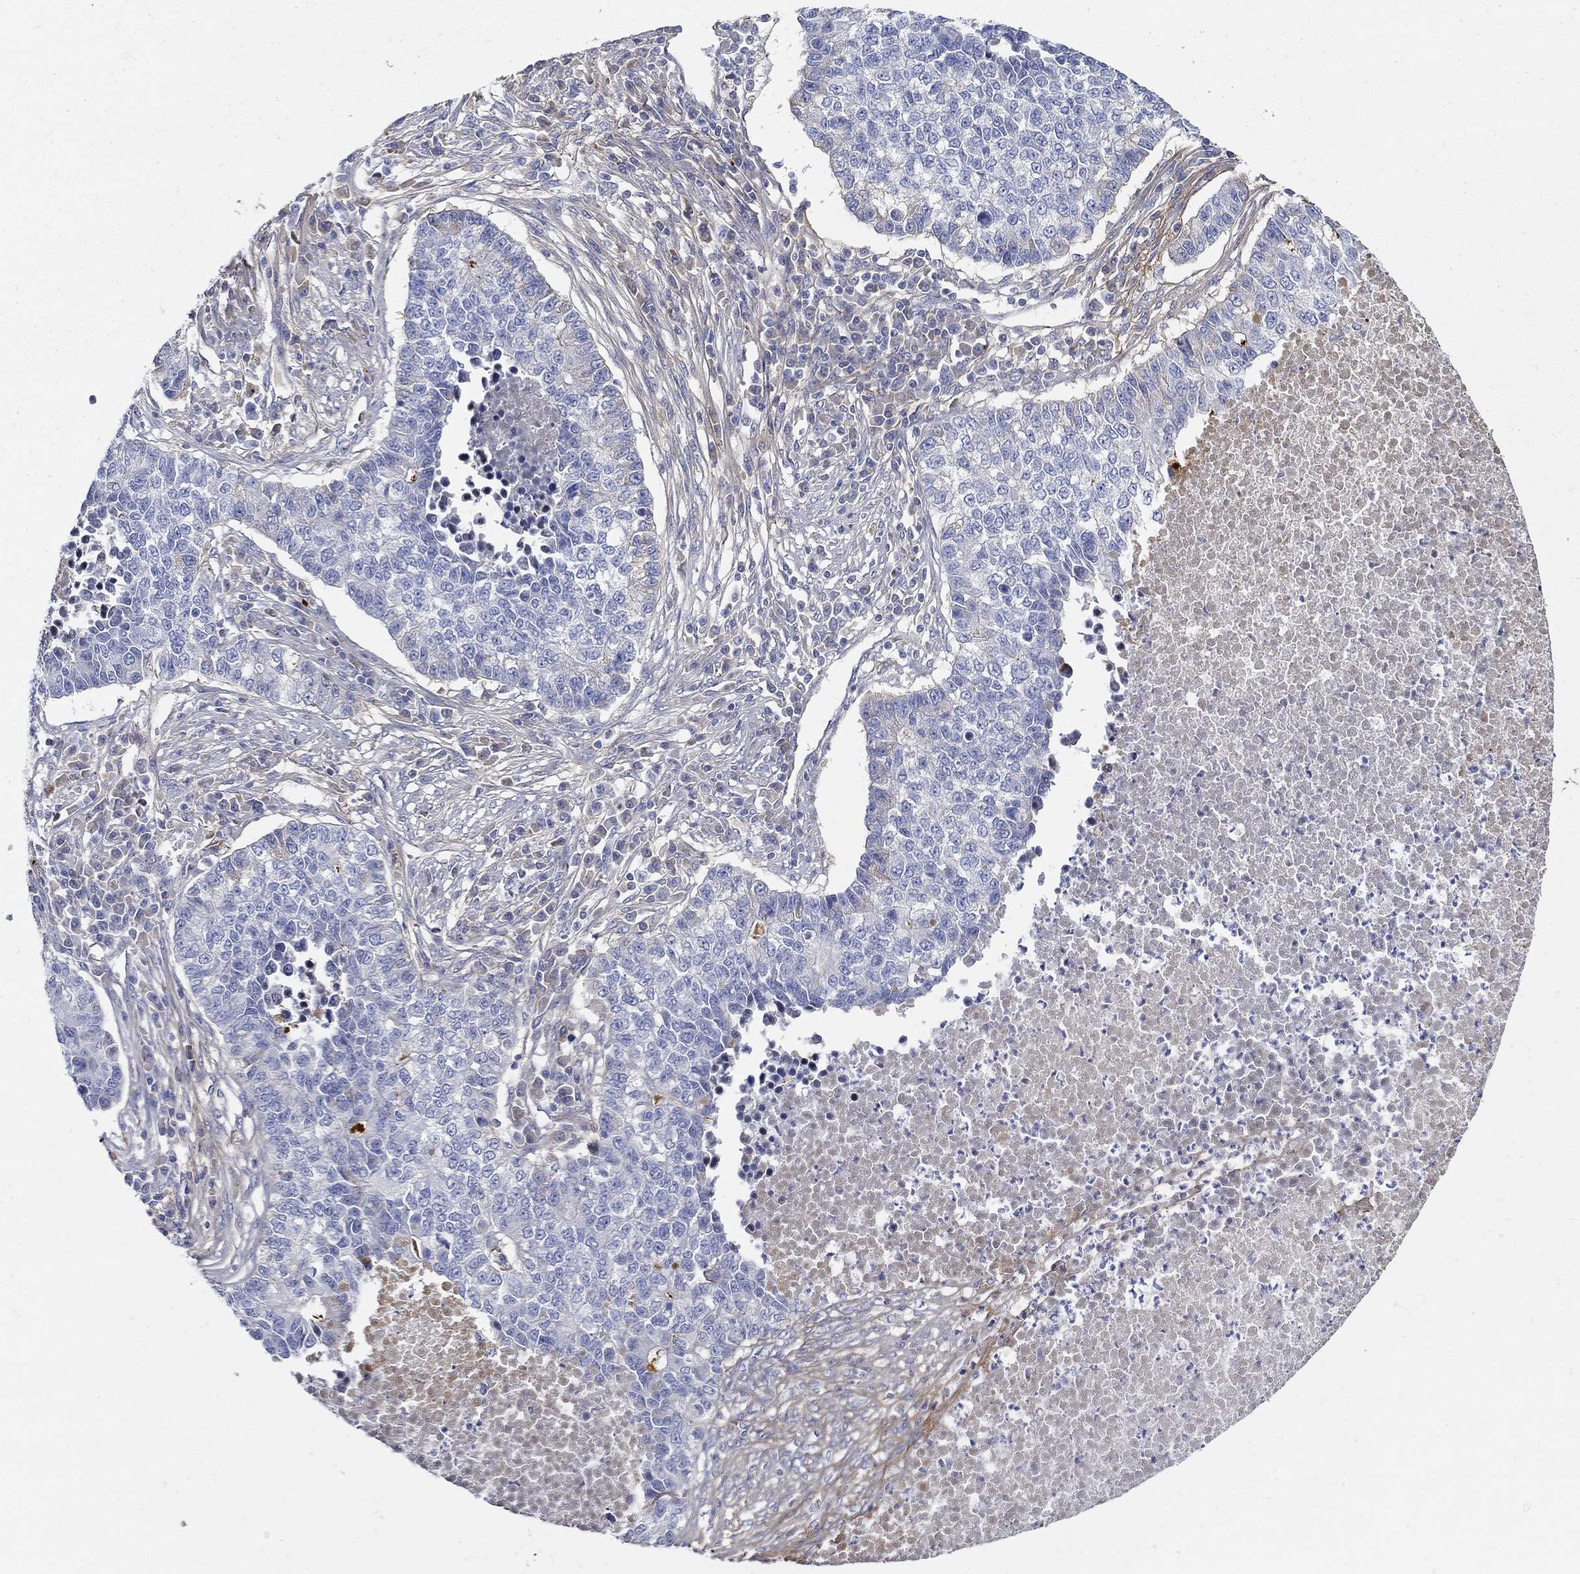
{"staining": {"intensity": "weak", "quantity": "<25%", "location": "cytoplasmic/membranous"}, "tissue": "lung cancer", "cell_type": "Tumor cells", "image_type": "cancer", "snomed": [{"axis": "morphology", "description": "Adenocarcinoma, NOS"}, {"axis": "topography", "description": "Lung"}], "caption": "Tumor cells show no significant positivity in lung adenocarcinoma.", "gene": "TGFBI", "patient": {"sex": "male", "age": 57}}